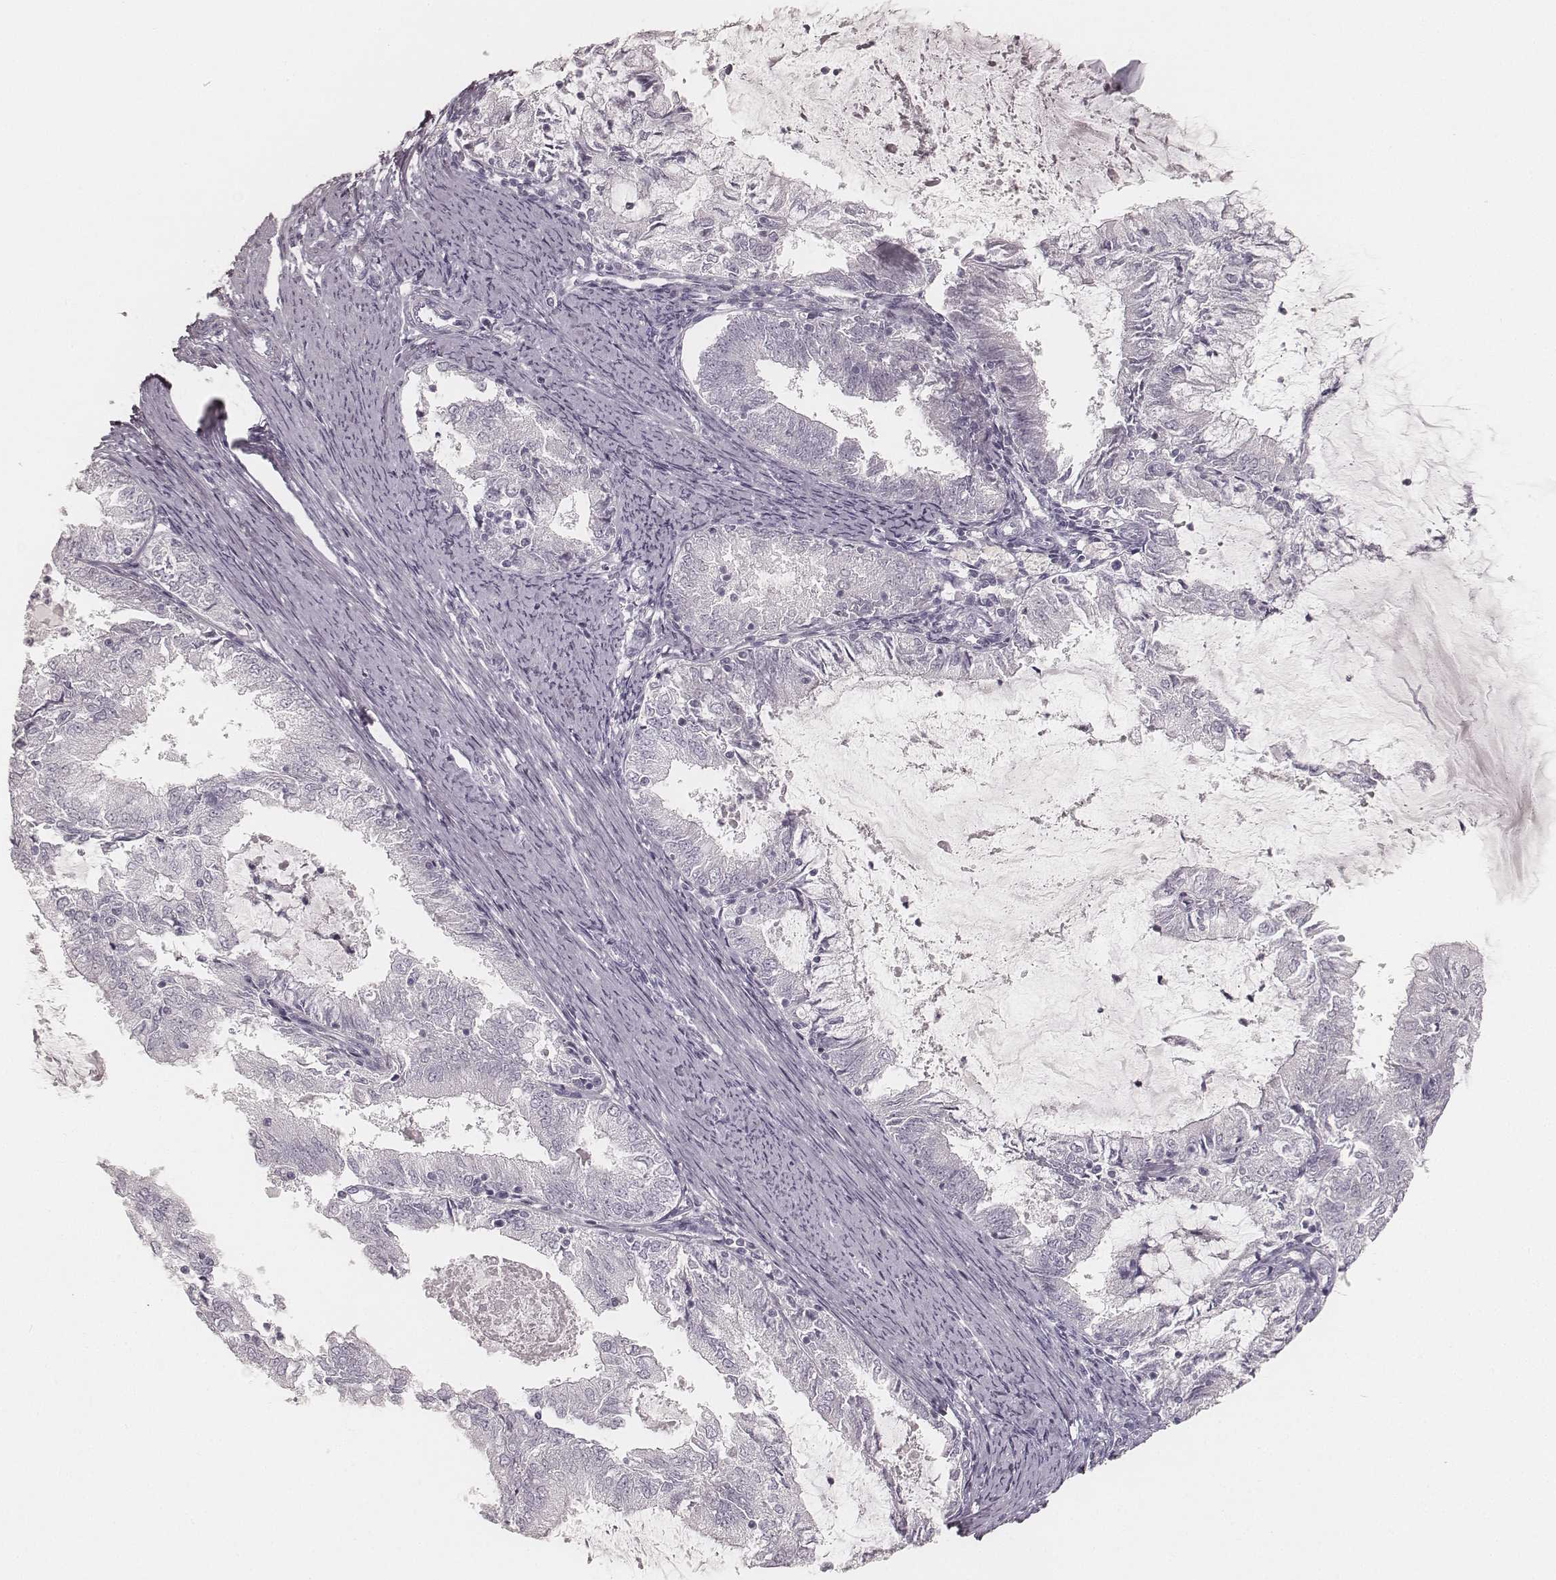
{"staining": {"intensity": "negative", "quantity": "none", "location": "none"}, "tissue": "endometrial cancer", "cell_type": "Tumor cells", "image_type": "cancer", "snomed": [{"axis": "morphology", "description": "Adenocarcinoma, NOS"}, {"axis": "topography", "description": "Endometrium"}], "caption": "Human adenocarcinoma (endometrial) stained for a protein using immunohistochemistry shows no staining in tumor cells.", "gene": "KRT31", "patient": {"sex": "female", "age": 57}}